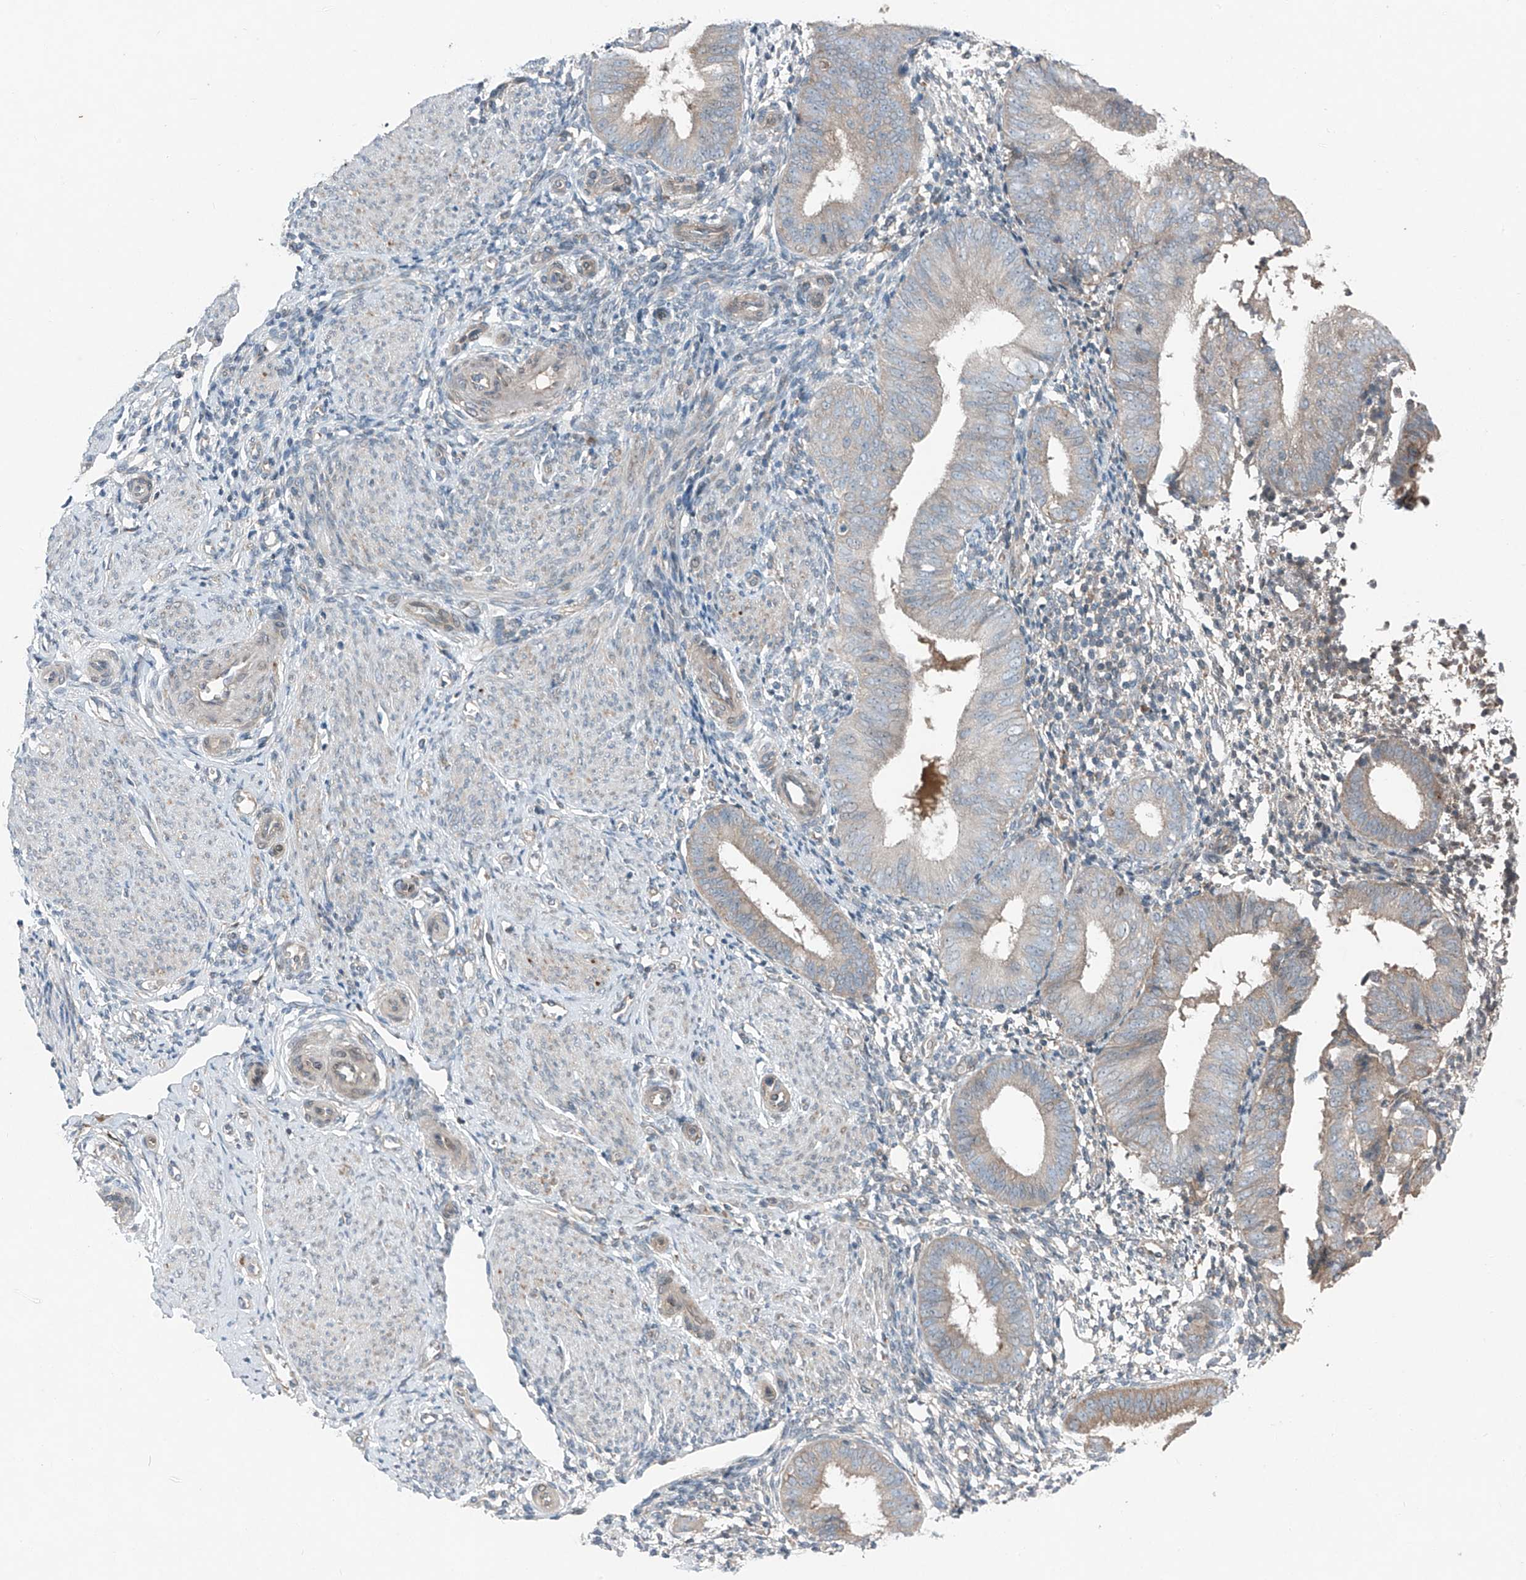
{"staining": {"intensity": "negative", "quantity": "none", "location": "none"}, "tissue": "endometrium", "cell_type": "Cells in endometrial stroma", "image_type": "normal", "snomed": [{"axis": "morphology", "description": "Normal tissue, NOS"}, {"axis": "topography", "description": "Uterus"}, {"axis": "topography", "description": "Endometrium"}], "caption": "Cells in endometrial stroma show no significant staining in normal endometrium.", "gene": "FOXRED2", "patient": {"sex": "female", "age": 48}}